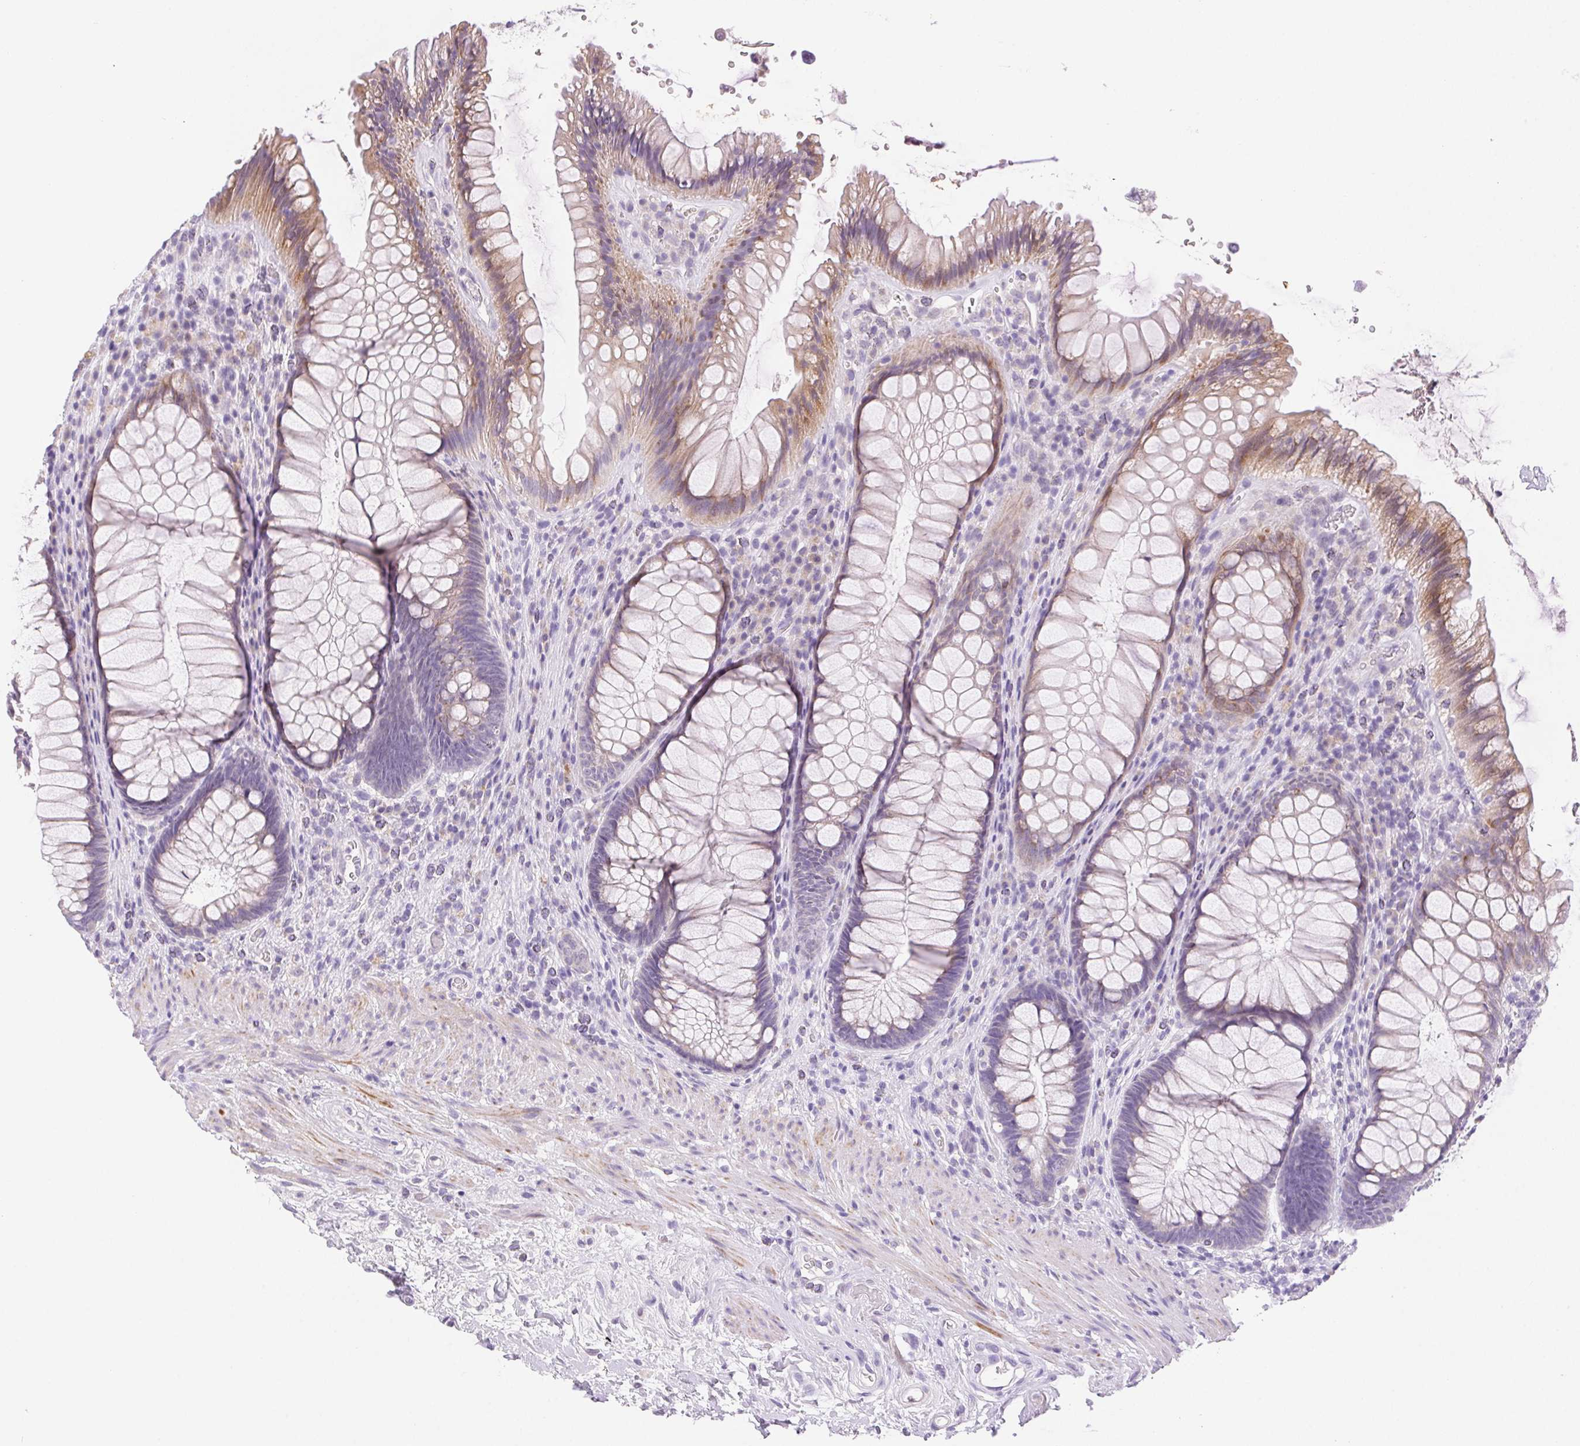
{"staining": {"intensity": "moderate", "quantity": "<25%", "location": "cytoplasmic/membranous"}, "tissue": "rectum", "cell_type": "Glandular cells", "image_type": "normal", "snomed": [{"axis": "morphology", "description": "Normal tissue, NOS"}, {"axis": "topography", "description": "Smooth muscle"}, {"axis": "topography", "description": "Rectum"}], "caption": "Brown immunohistochemical staining in unremarkable human rectum displays moderate cytoplasmic/membranous staining in about <25% of glandular cells.", "gene": "ARHGAP11B", "patient": {"sex": "male", "age": 53}}